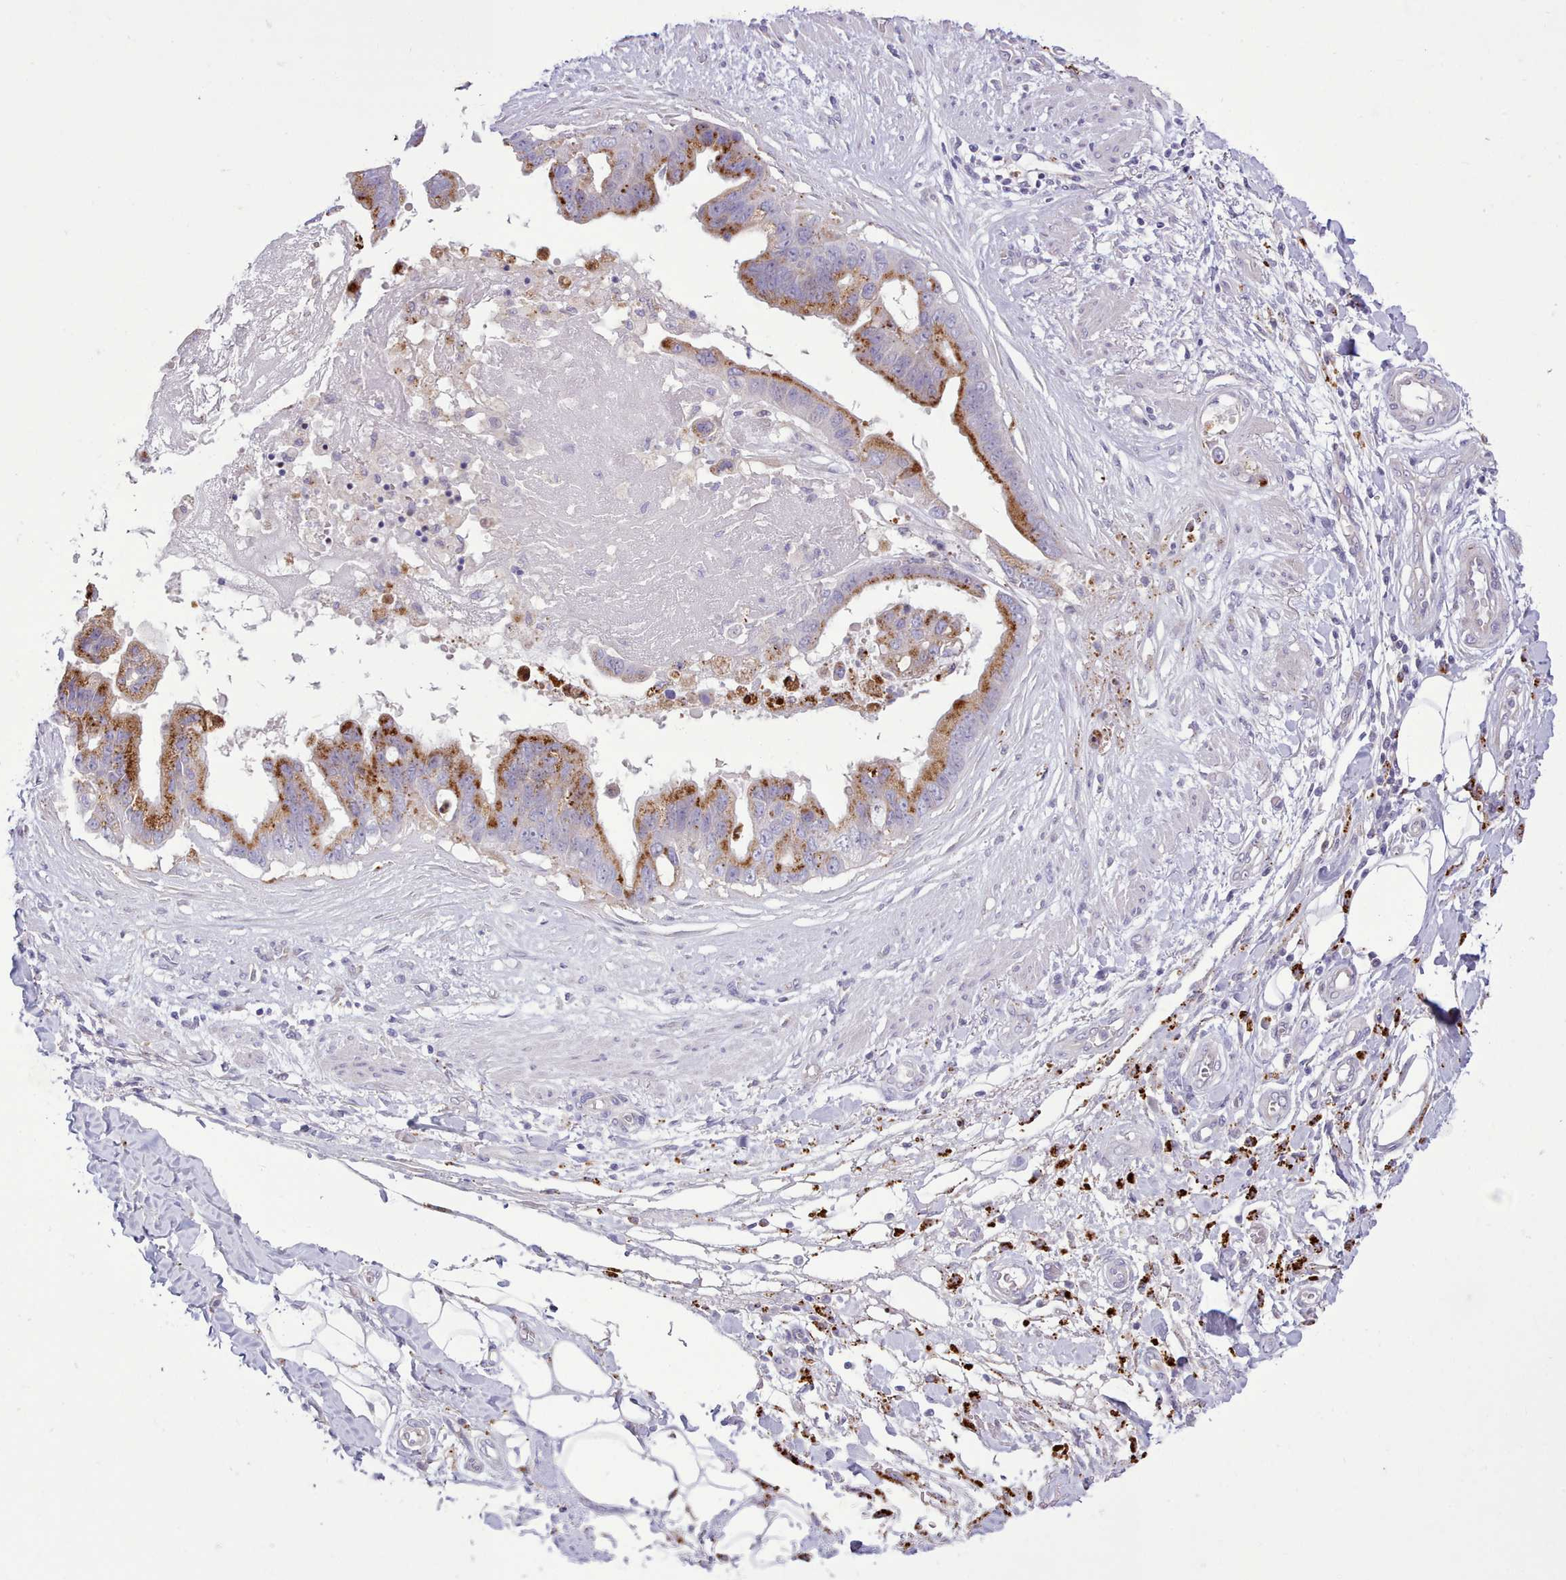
{"staining": {"intensity": "moderate", "quantity": "25%-75%", "location": "cytoplasmic/membranous"}, "tissue": "stomach cancer", "cell_type": "Tumor cells", "image_type": "cancer", "snomed": [{"axis": "morphology", "description": "Adenocarcinoma, NOS"}, {"axis": "topography", "description": "Stomach"}], "caption": "Protein expression analysis of adenocarcinoma (stomach) displays moderate cytoplasmic/membranous positivity in approximately 25%-75% of tumor cells.", "gene": "SRD5A1", "patient": {"sex": "male", "age": 62}}